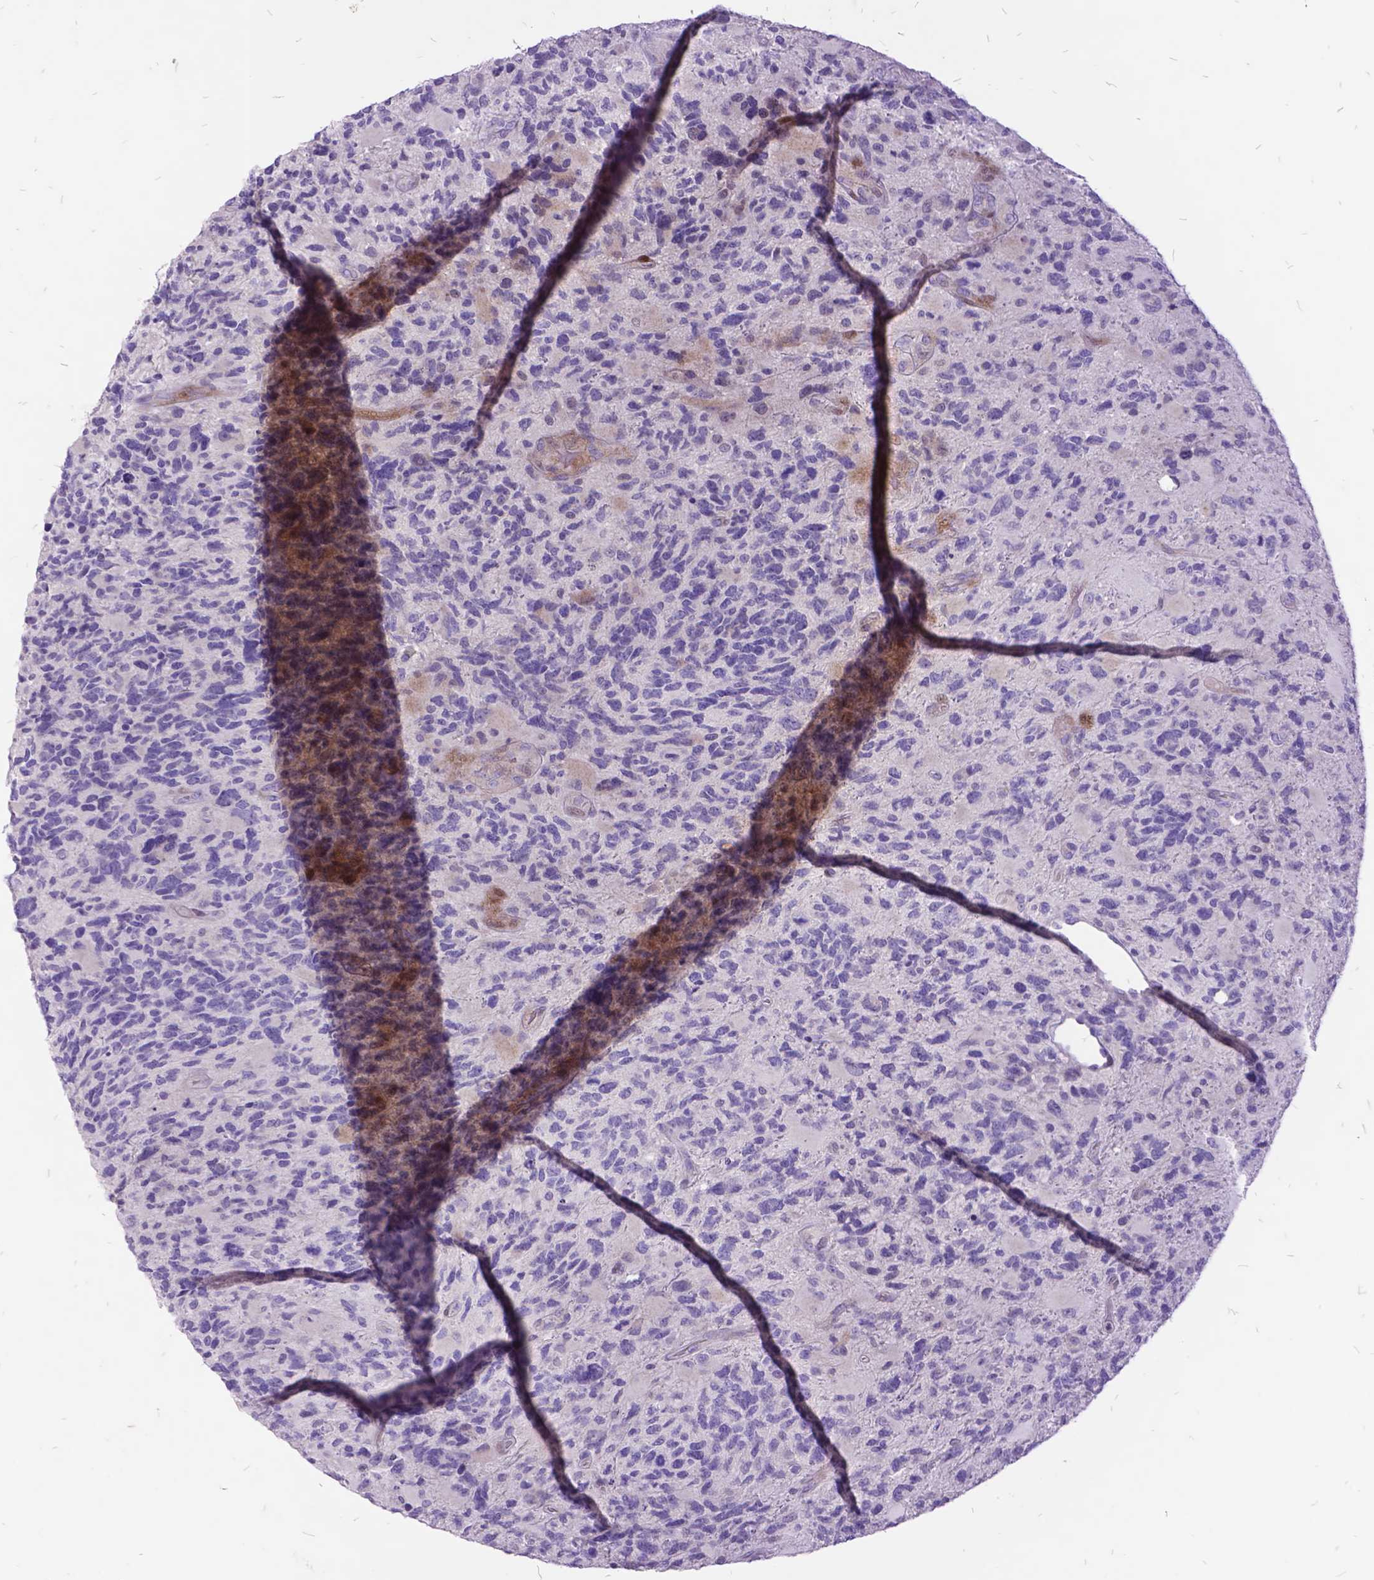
{"staining": {"intensity": "negative", "quantity": "none", "location": "none"}, "tissue": "glioma", "cell_type": "Tumor cells", "image_type": "cancer", "snomed": [{"axis": "morphology", "description": "Glioma, malignant, High grade"}, {"axis": "topography", "description": "Brain"}], "caption": "Tumor cells show no significant protein staining in glioma. Brightfield microscopy of immunohistochemistry (IHC) stained with DAB (3,3'-diaminobenzidine) (brown) and hematoxylin (blue), captured at high magnification.", "gene": "ITGB6", "patient": {"sex": "female", "age": 71}}